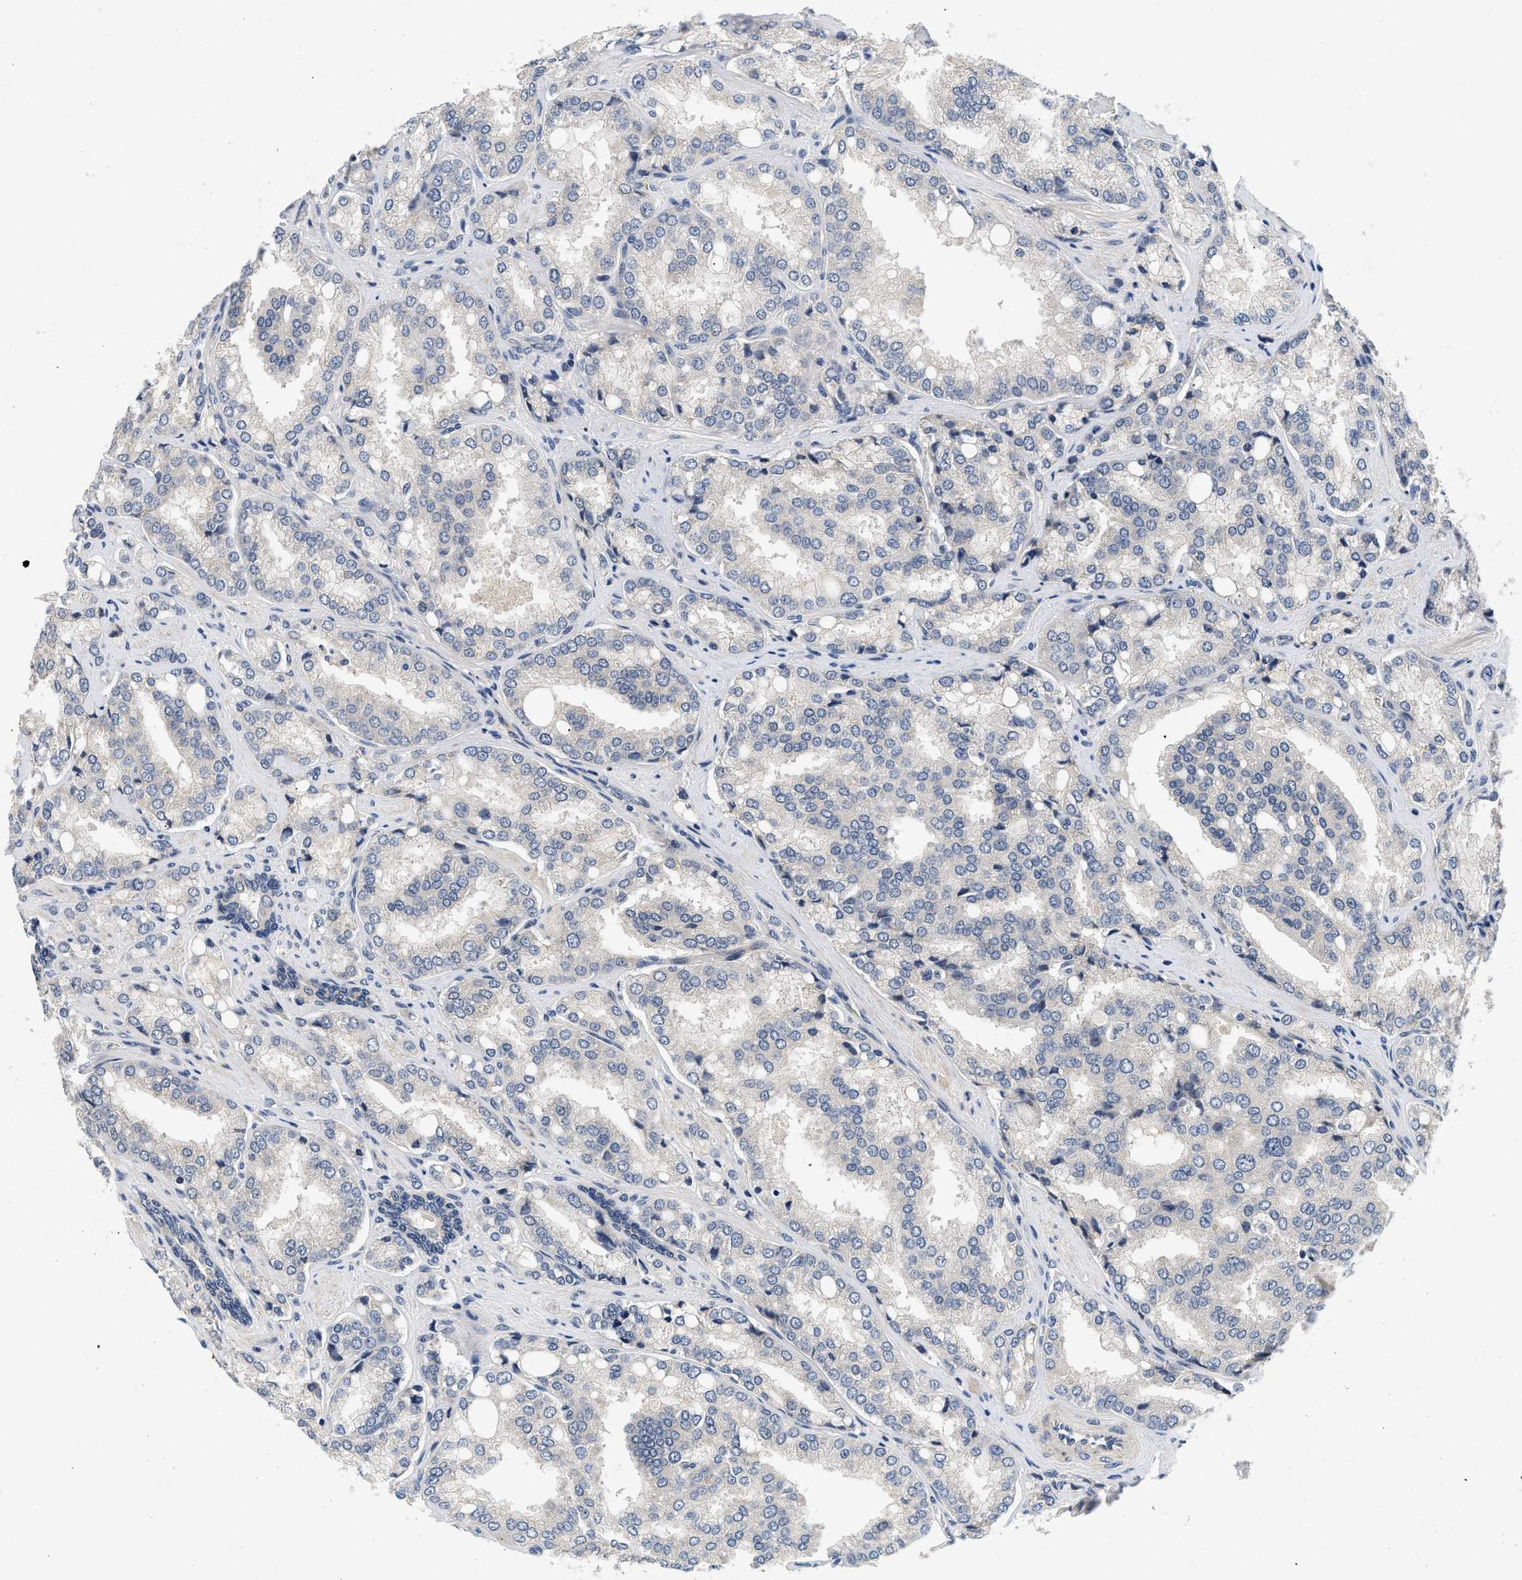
{"staining": {"intensity": "negative", "quantity": "none", "location": "none"}, "tissue": "prostate cancer", "cell_type": "Tumor cells", "image_type": "cancer", "snomed": [{"axis": "morphology", "description": "Adenocarcinoma, High grade"}, {"axis": "topography", "description": "Prostate"}], "caption": "A histopathology image of human prostate cancer (adenocarcinoma (high-grade)) is negative for staining in tumor cells. Brightfield microscopy of IHC stained with DAB (3,3'-diaminobenzidine) (brown) and hematoxylin (blue), captured at high magnification.", "gene": "PDP1", "patient": {"sex": "male", "age": 50}}